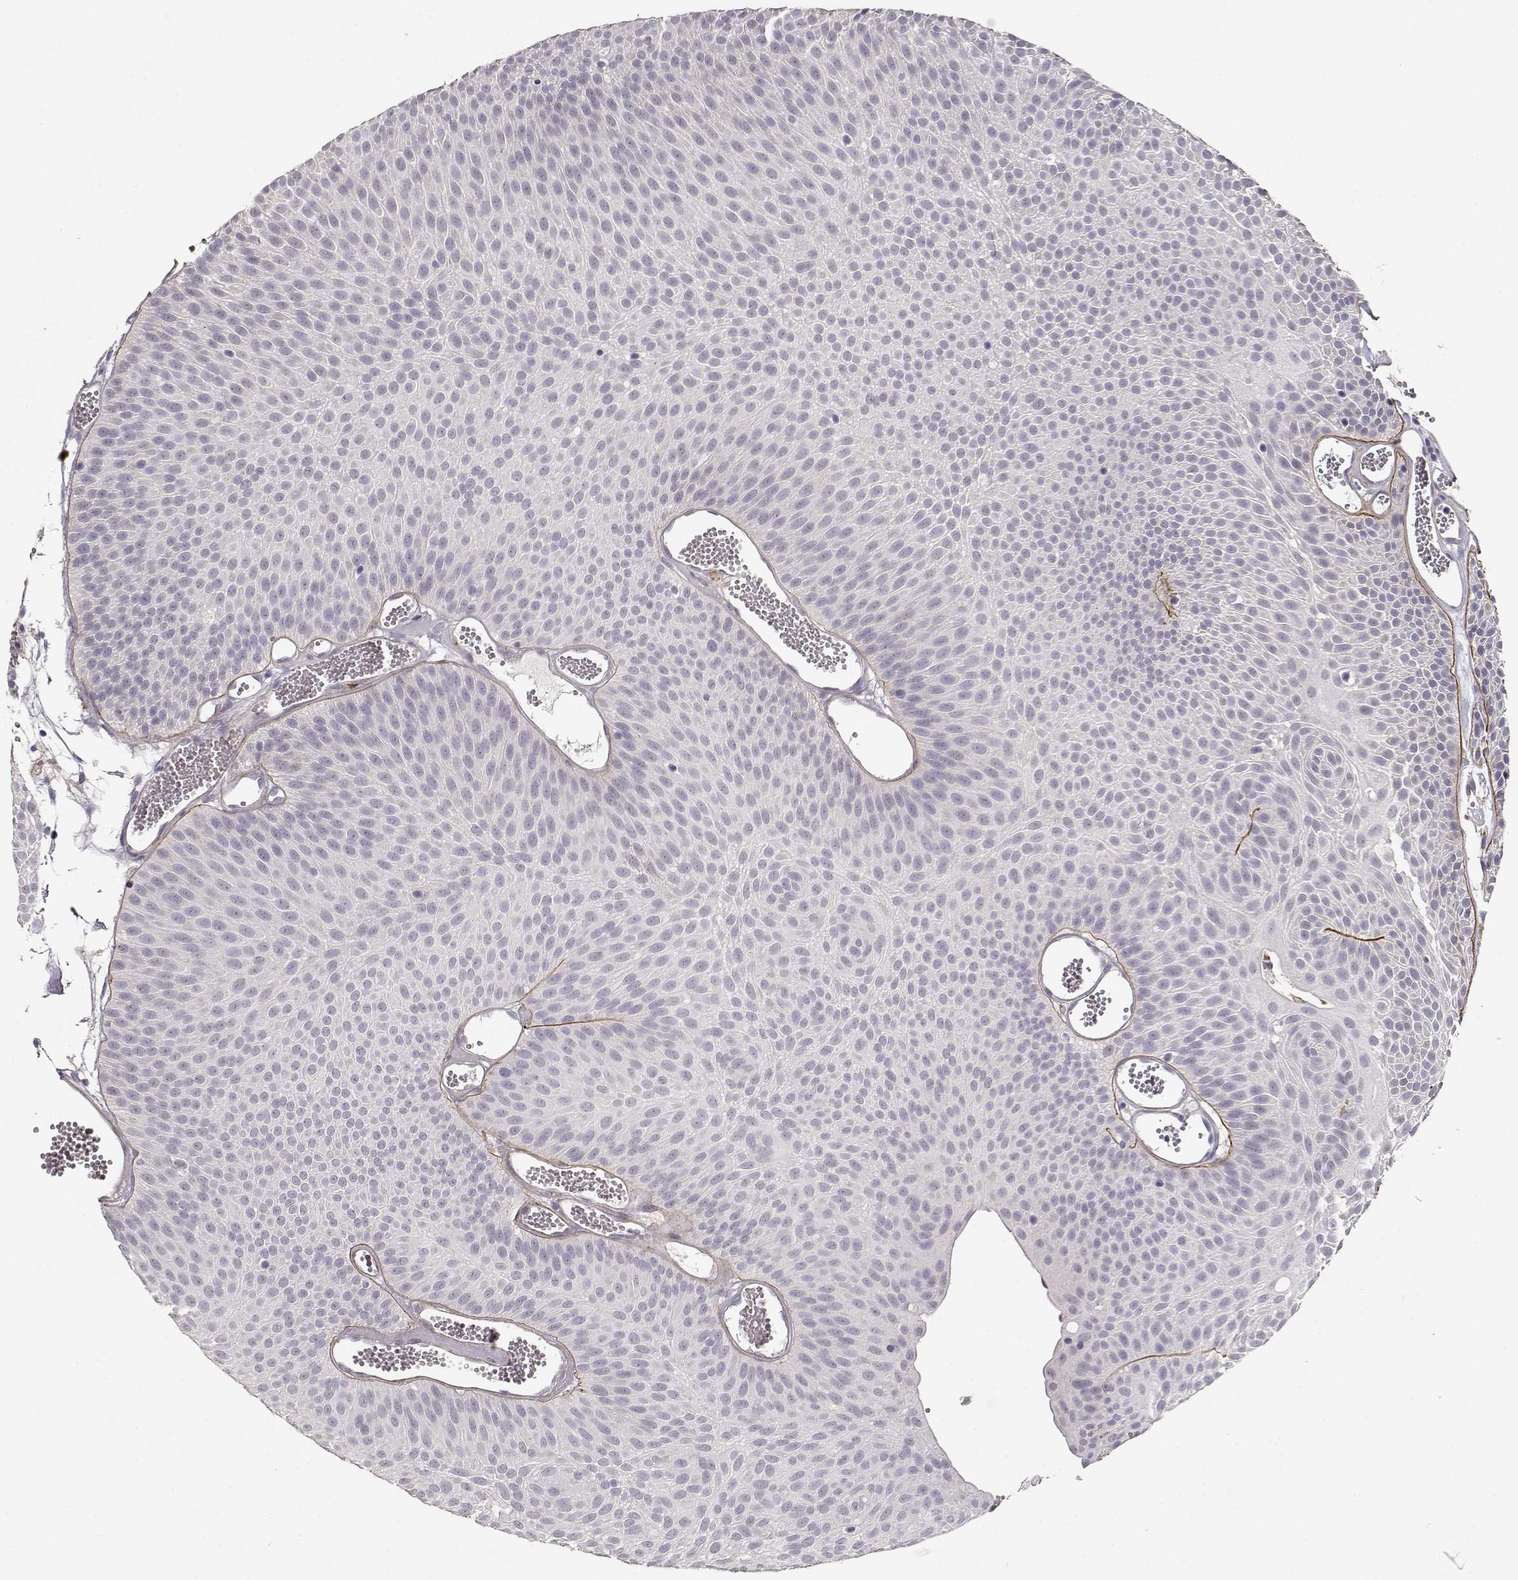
{"staining": {"intensity": "negative", "quantity": "none", "location": "none"}, "tissue": "urothelial cancer", "cell_type": "Tumor cells", "image_type": "cancer", "snomed": [{"axis": "morphology", "description": "Urothelial carcinoma, Low grade"}, {"axis": "topography", "description": "Urinary bladder"}], "caption": "Immunohistochemistry image of urothelial carcinoma (low-grade) stained for a protein (brown), which displays no expression in tumor cells.", "gene": "LAMA5", "patient": {"sex": "male", "age": 52}}